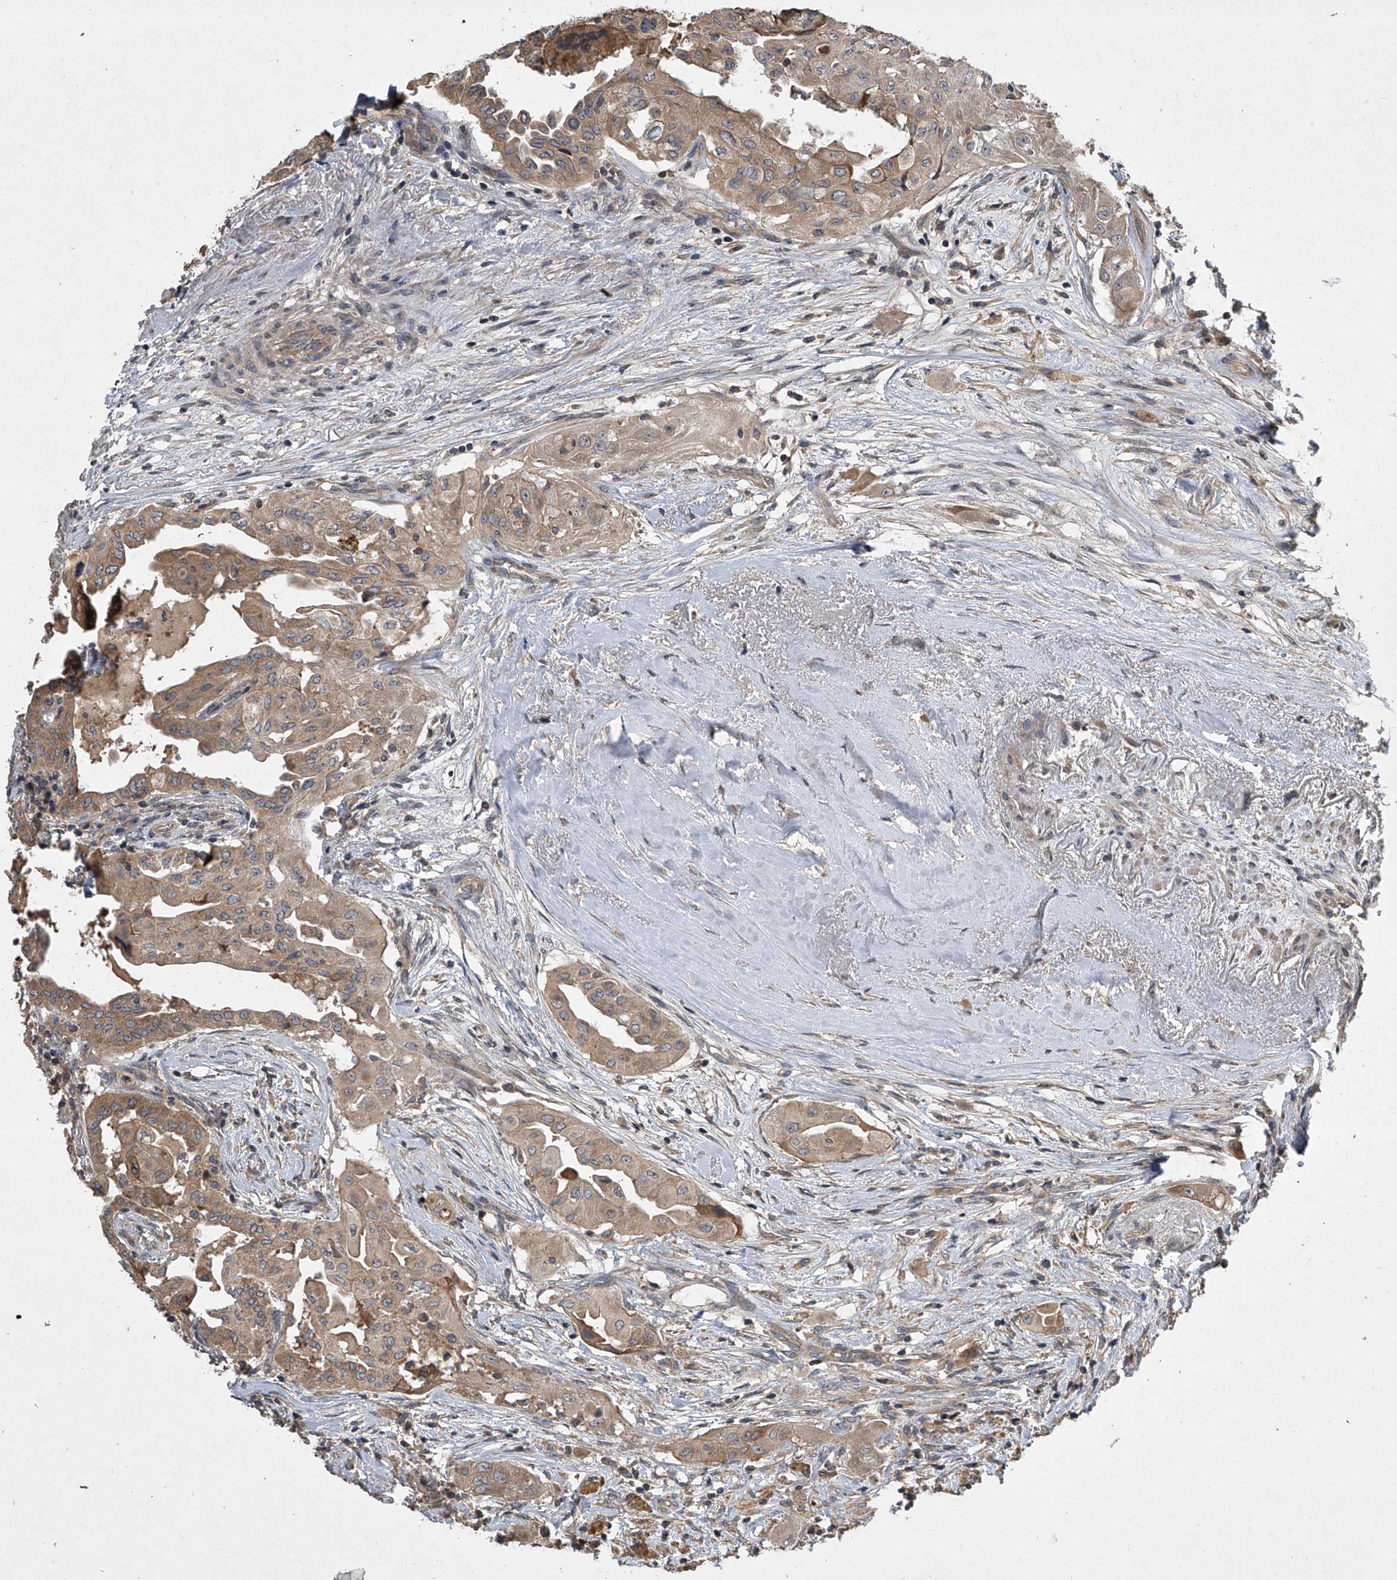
{"staining": {"intensity": "moderate", "quantity": ">75%", "location": "cytoplasmic/membranous"}, "tissue": "thyroid cancer", "cell_type": "Tumor cells", "image_type": "cancer", "snomed": [{"axis": "morphology", "description": "Papillary adenocarcinoma, NOS"}, {"axis": "topography", "description": "Thyroid gland"}], "caption": "A histopathology image of human thyroid cancer (papillary adenocarcinoma) stained for a protein demonstrates moderate cytoplasmic/membranous brown staining in tumor cells.", "gene": "NFS1", "patient": {"sex": "female", "age": 59}}